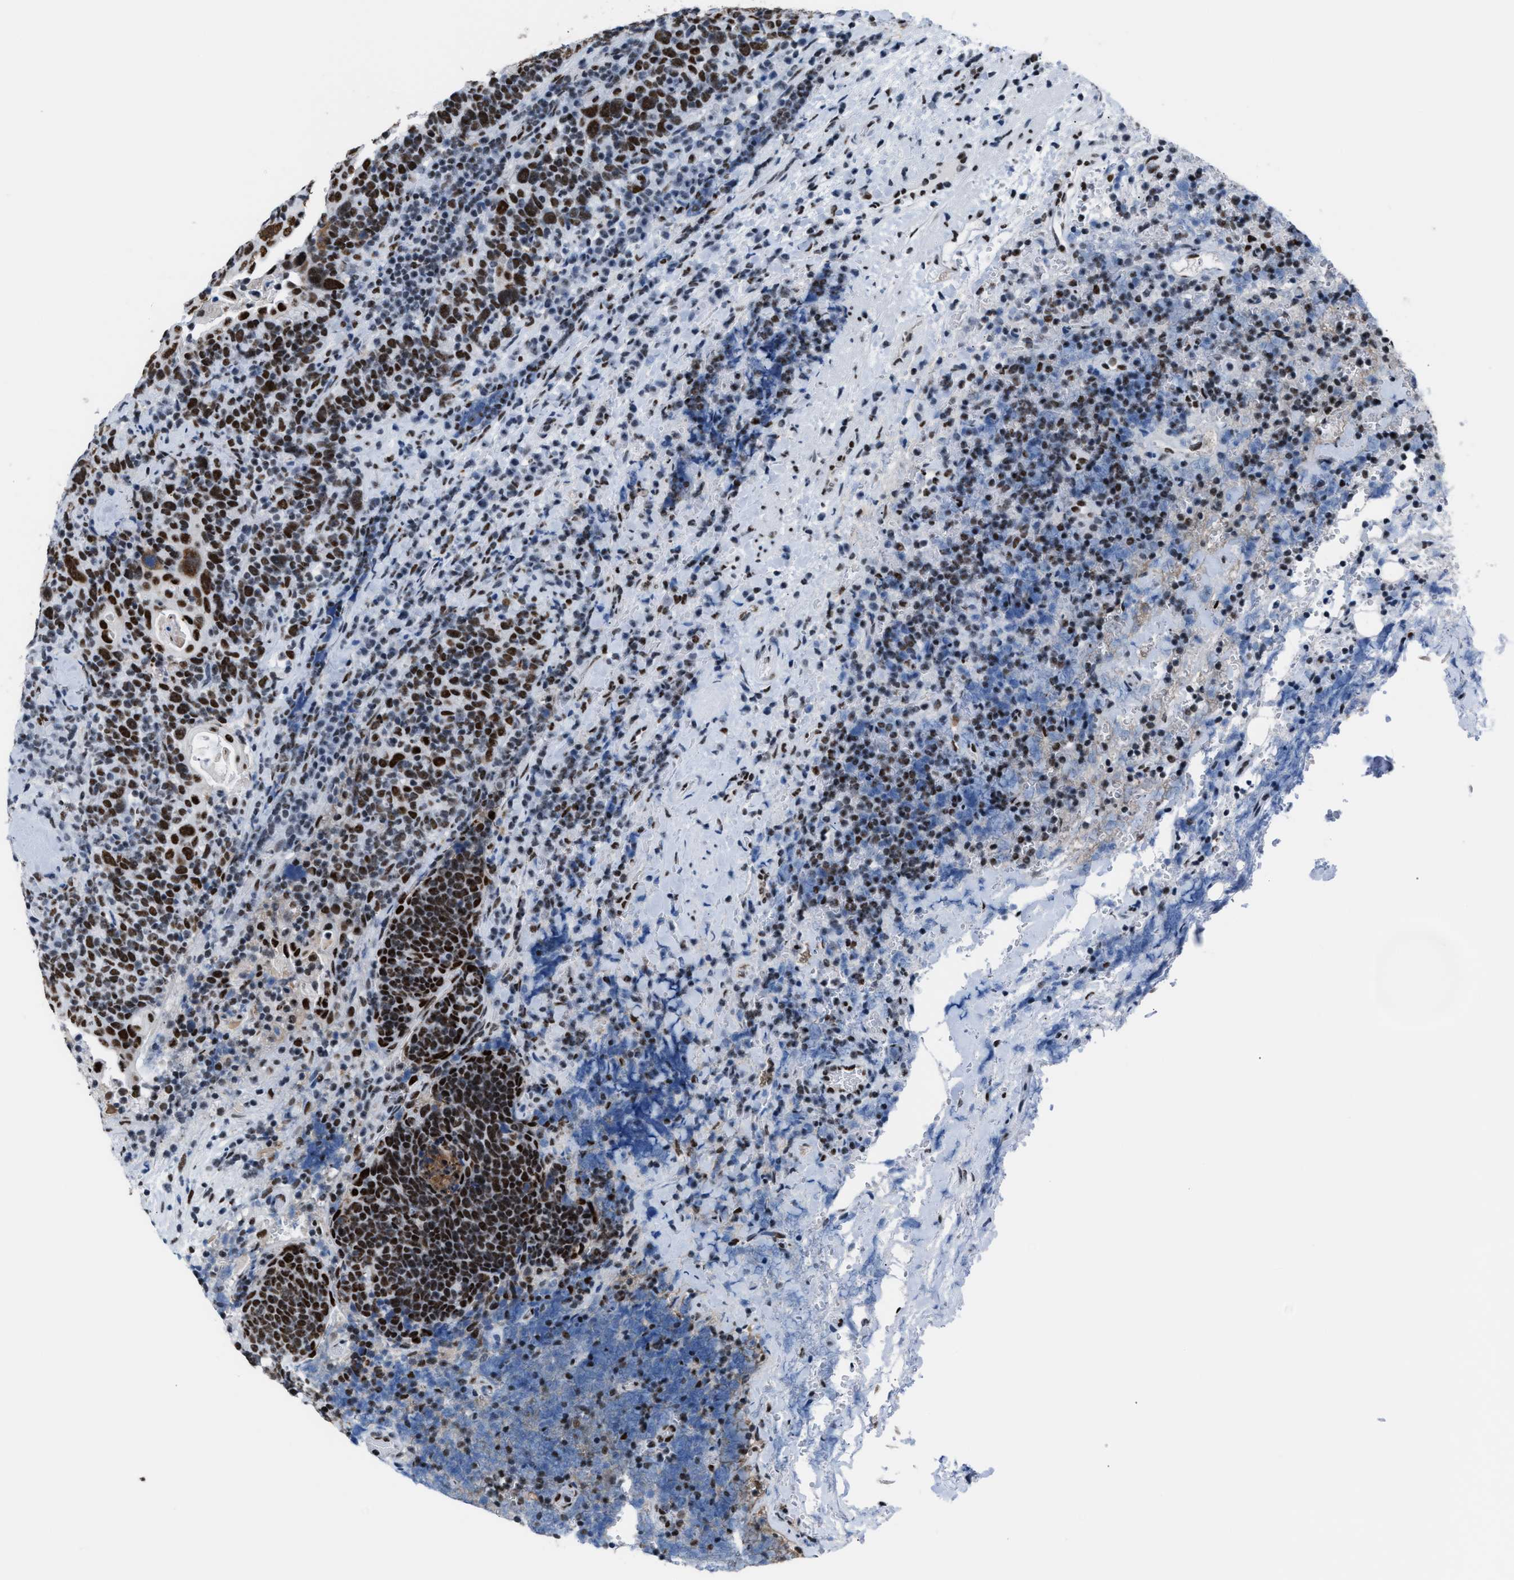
{"staining": {"intensity": "strong", "quantity": ">75%", "location": "nuclear"}, "tissue": "head and neck cancer", "cell_type": "Tumor cells", "image_type": "cancer", "snomed": [{"axis": "morphology", "description": "Squamous cell carcinoma, NOS"}, {"axis": "morphology", "description": "Squamous cell carcinoma, metastatic, NOS"}, {"axis": "topography", "description": "Lymph node"}, {"axis": "topography", "description": "Head-Neck"}], "caption": "An IHC histopathology image of tumor tissue is shown. Protein staining in brown highlights strong nuclear positivity in head and neck cancer (squamous cell carcinoma) within tumor cells.", "gene": "CCAR2", "patient": {"sex": "male", "age": 62}}